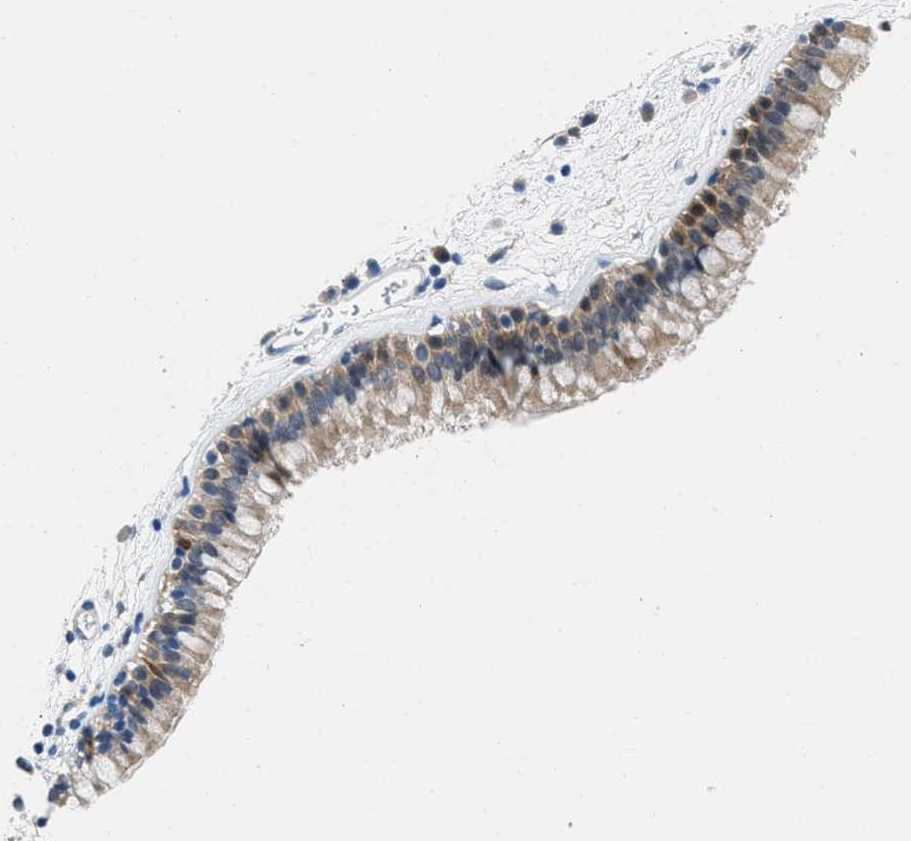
{"staining": {"intensity": "moderate", "quantity": "25%-75%", "location": "cytoplasmic/membranous"}, "tissue": "nasopharynx", "cell_type": "Respiratory epithelial cells", "image_type": "normal", "snomed": [{"axis": "morphology", "description": "Normal tissue, NOS"}, {"axis": "morphology", "description": "Inflammation, NOS"}, {"axis": "topography", "description": "Nasopharynx"}], "caption": "A photomicrograph showing moderate cytoplasmic/membranous expression in about 25%-75% of respiratory epithelial cells in unremarkable nasopharynx, as visualized by brown immunohistochemical staining.", "gene": "CBR1", "patient": {"sex": "male", "age": 48}}